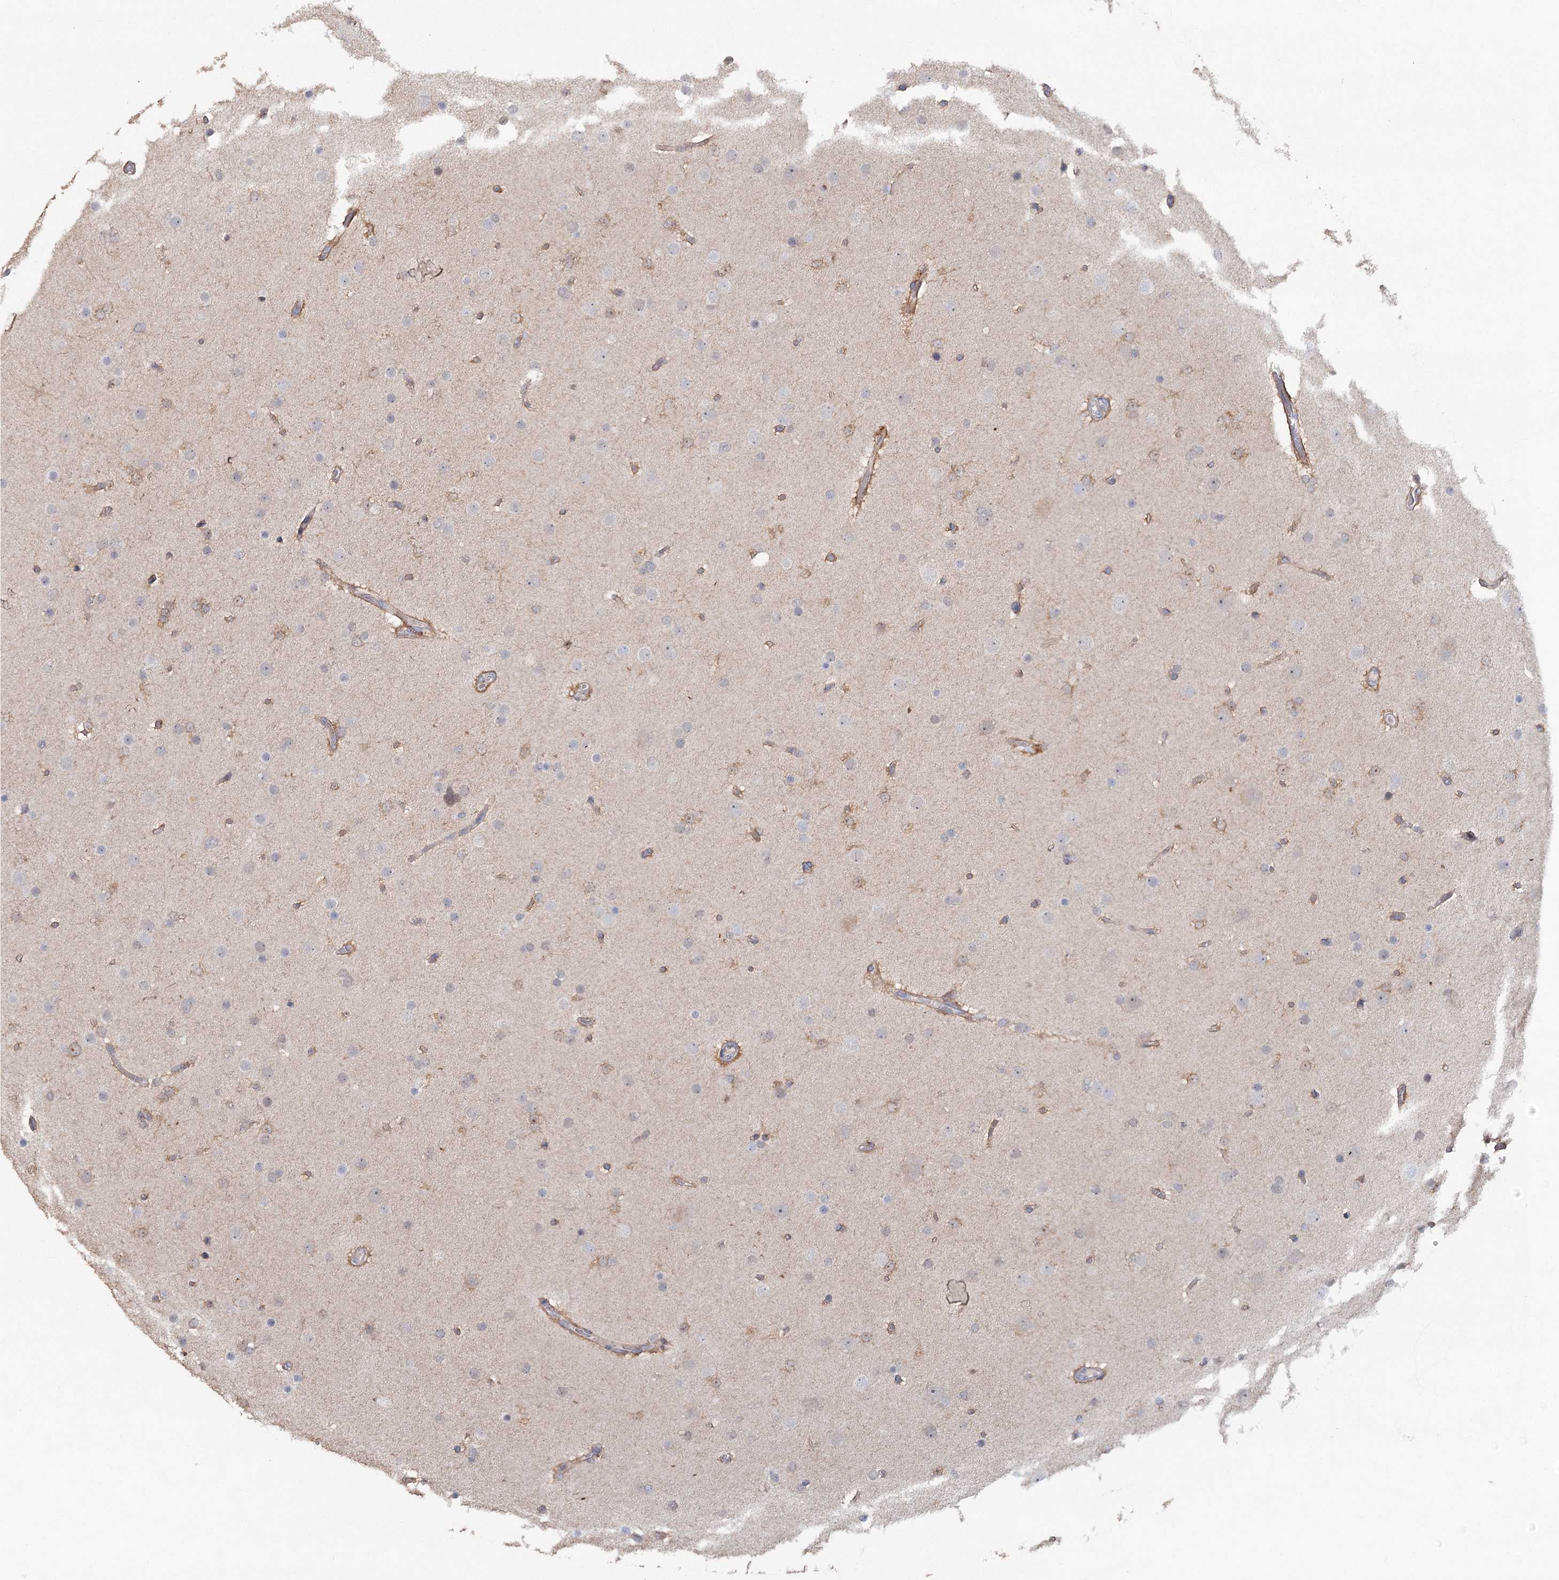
{"staining": {"intensity": "negative", "quantity": "none", "location": "none"}, "tissue": "glioma", "cell_type": "Tumor cells", "image_type": "cancer", "snomed": [{"axis": "morphology", "description": "Glioma, malignant, High grade"}, {"axis": "topography", "description": "Cerebral cortex"}], "caption": "Histopathology image shows no significant protein expression in tumor cells of glioma.", "gene": "MAP3K13", "patient": {"sex": "female", "age": 36}}